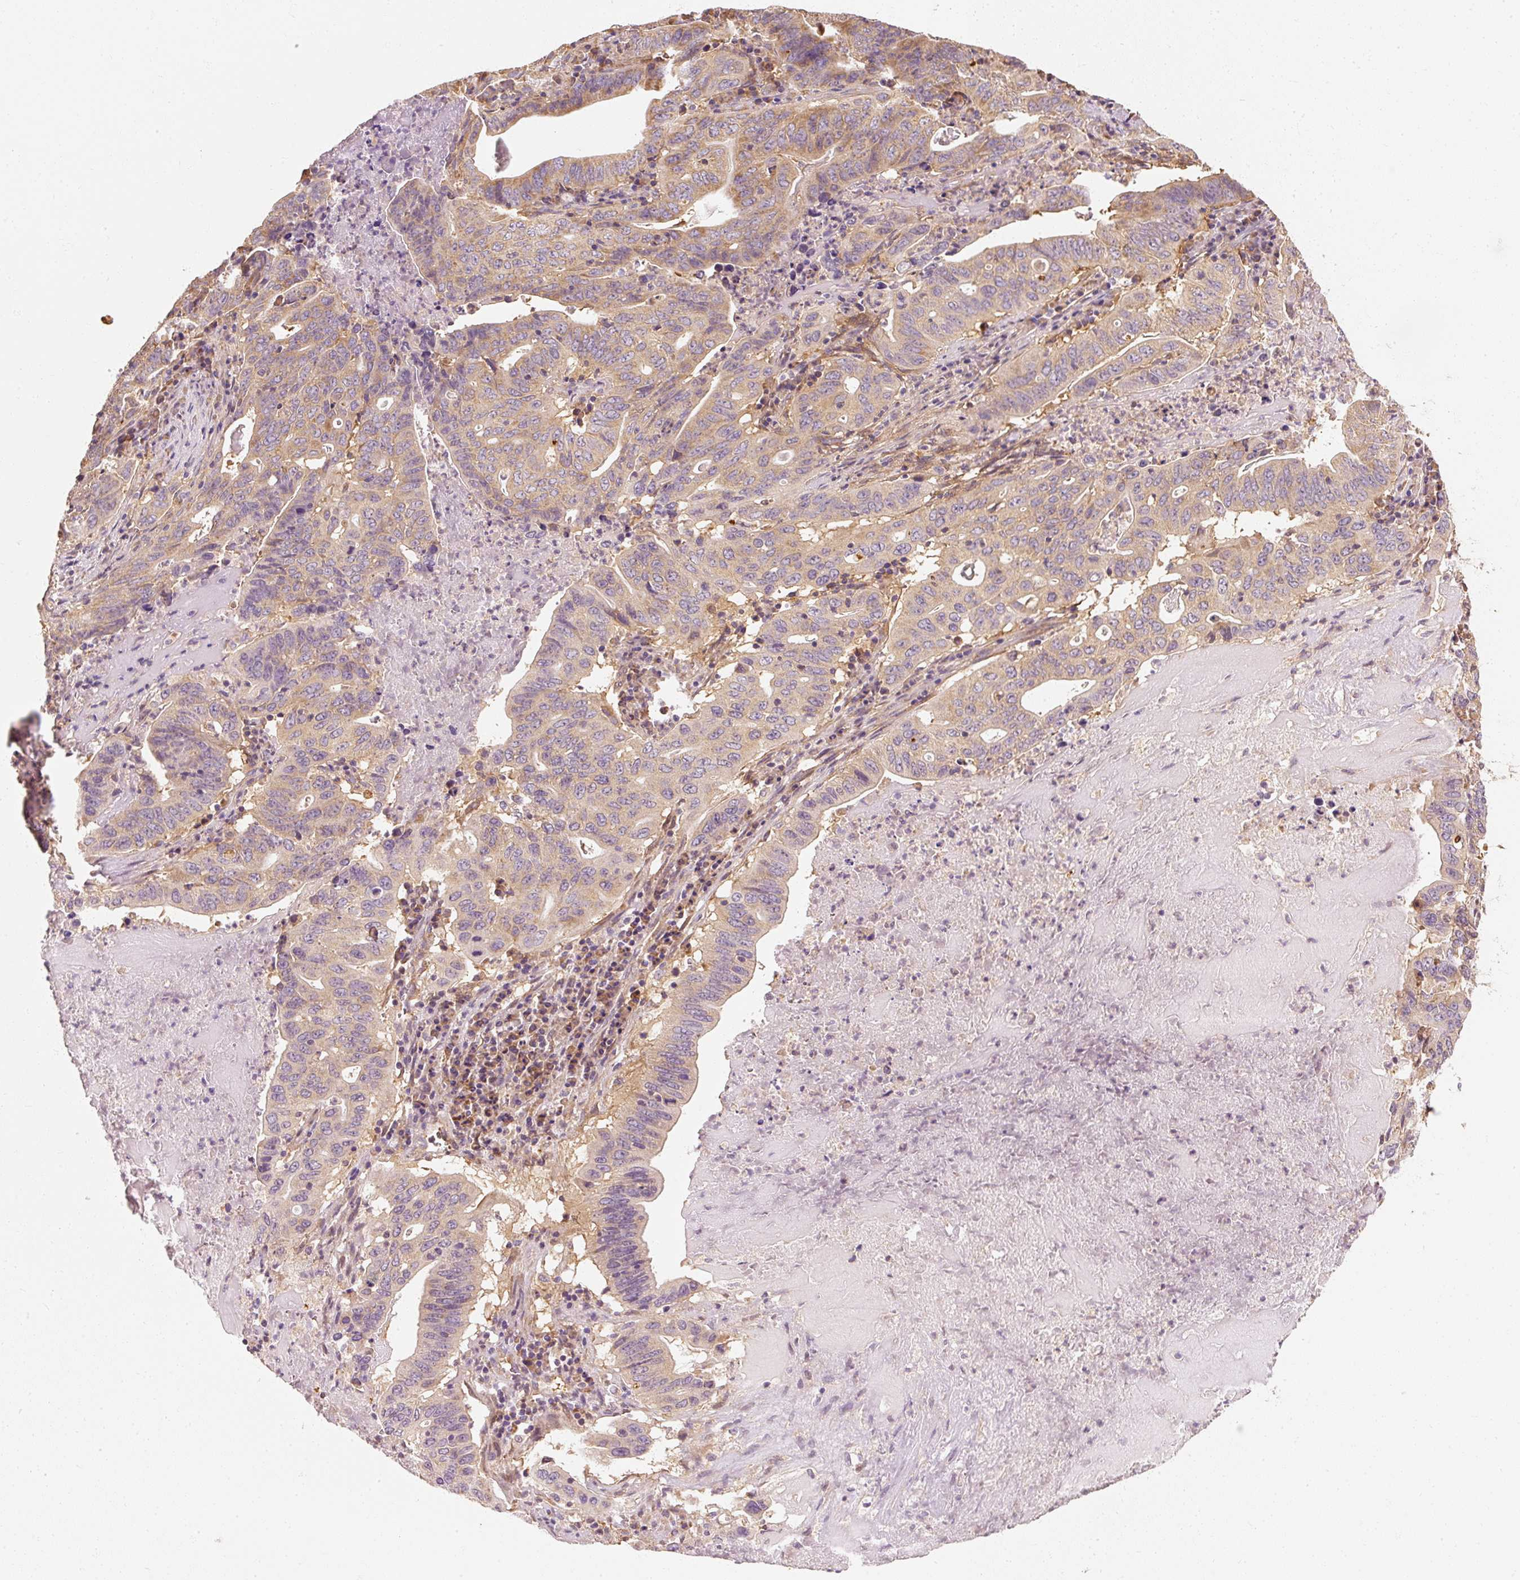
{"staining": {"intensity": "weak", "quantity": ">75%", "location": "cytoplasmic/membranous"}, "tissue": "lung cancer", "cell_type": "Tumor cells", "image_type": "cancer", "snomed": [{"axis": "morphology", "description": "Adenocarcinoma, NOS"}, {"axis": "topography", "description": "Lung"}], "caption": "This is an image of immunohistochemistry staining of lung cancer (adenocarcinoma), which shows weak expression in the cytoplasmic/membranous of tumor cells.", "gene": "TOMM40", "patient": {"sex": "female", "age": 60}}